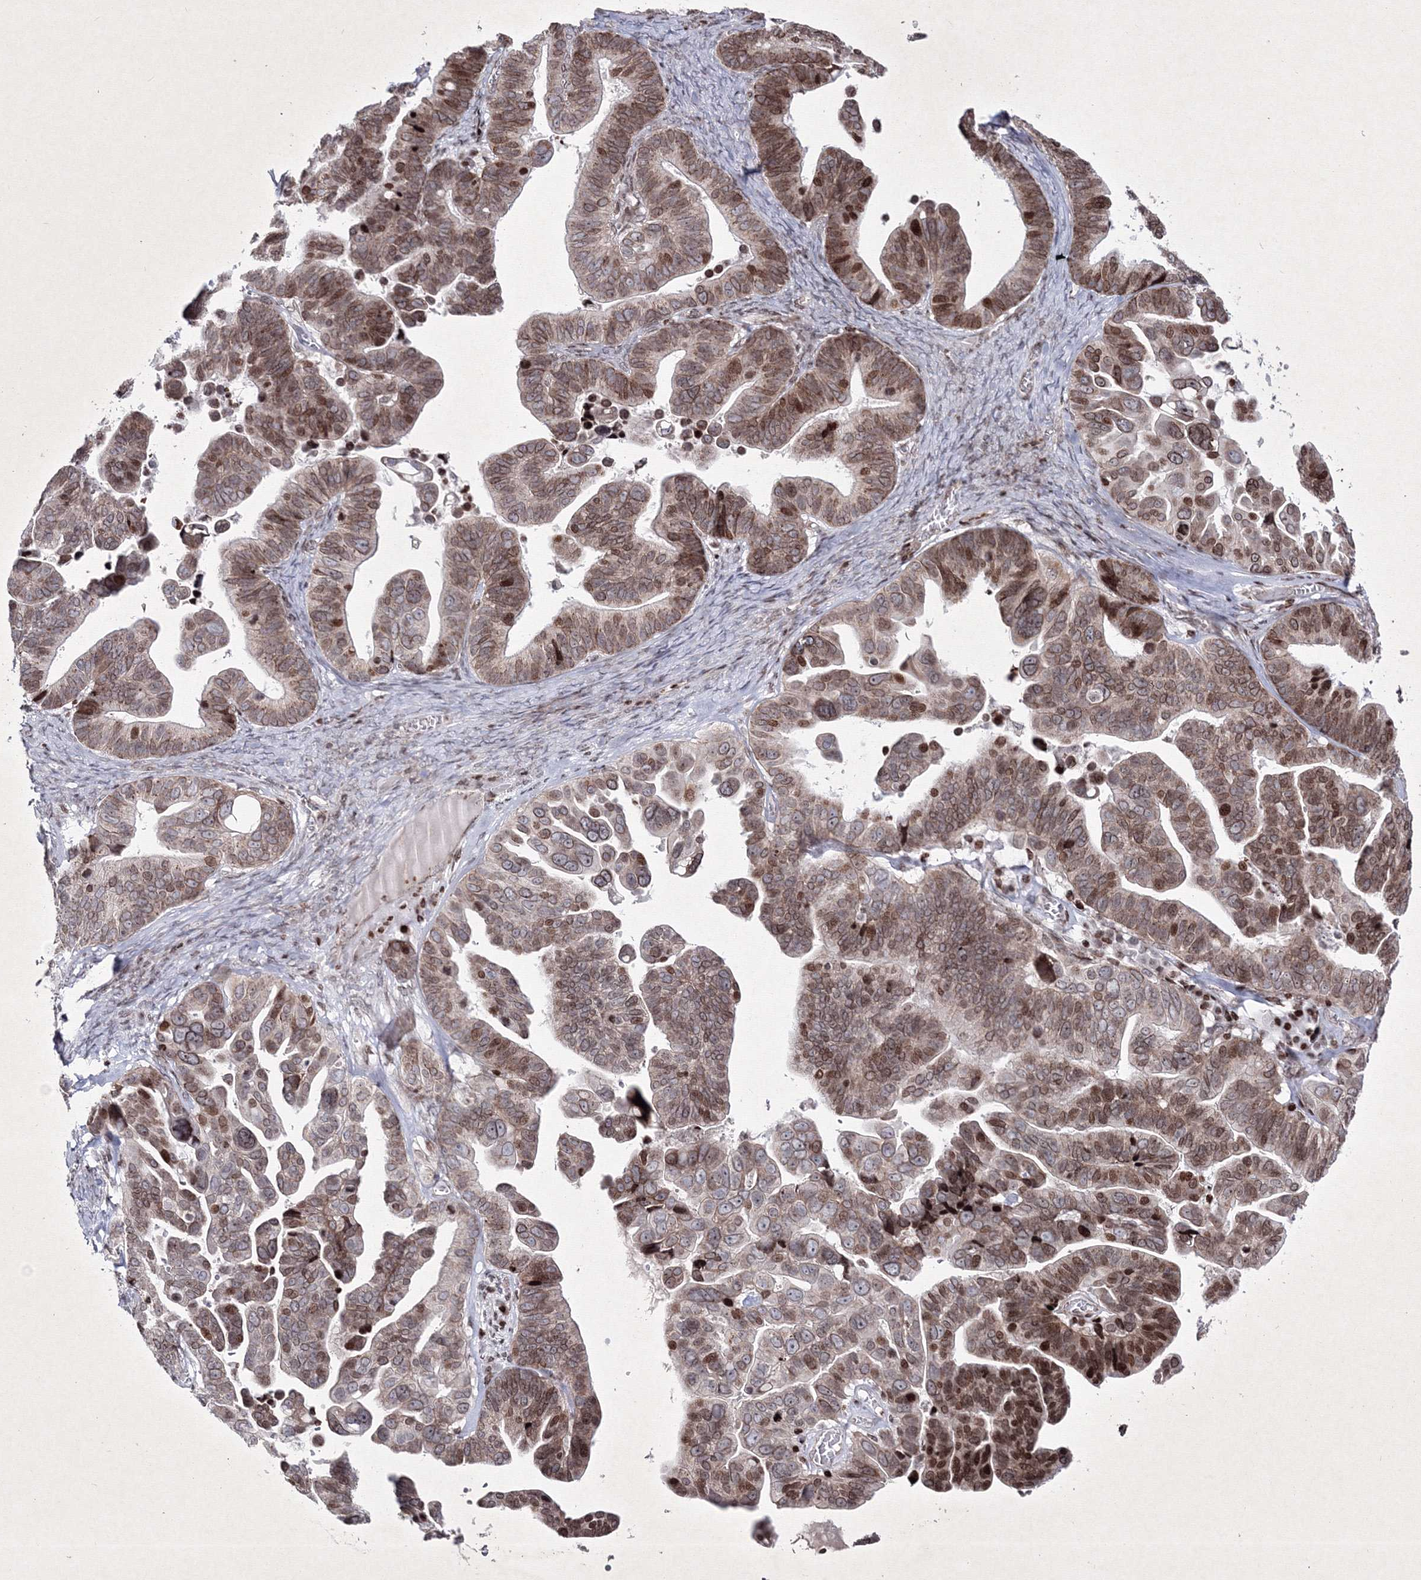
{"staining": {"intensity": "moderate", "quantity": ">75%", "location": "nuclear"}, "tissue": "ovarian cancer", "cell_type": "Tumor cells", "image_type": "cancer", "snomed": [{"axis": "morphology", "description": "Cystadenocarcinoma, serous, NOS"}, {"axis": "topography", "description": "Ovary"}], "caption": "Ovarian serous cystadenocarcinoma tissue demonstrates moderate nuclear positivity in about >75% of tumor cells", "gene": "SMIM29", "patient": {"sex": "female", "age": 56}}